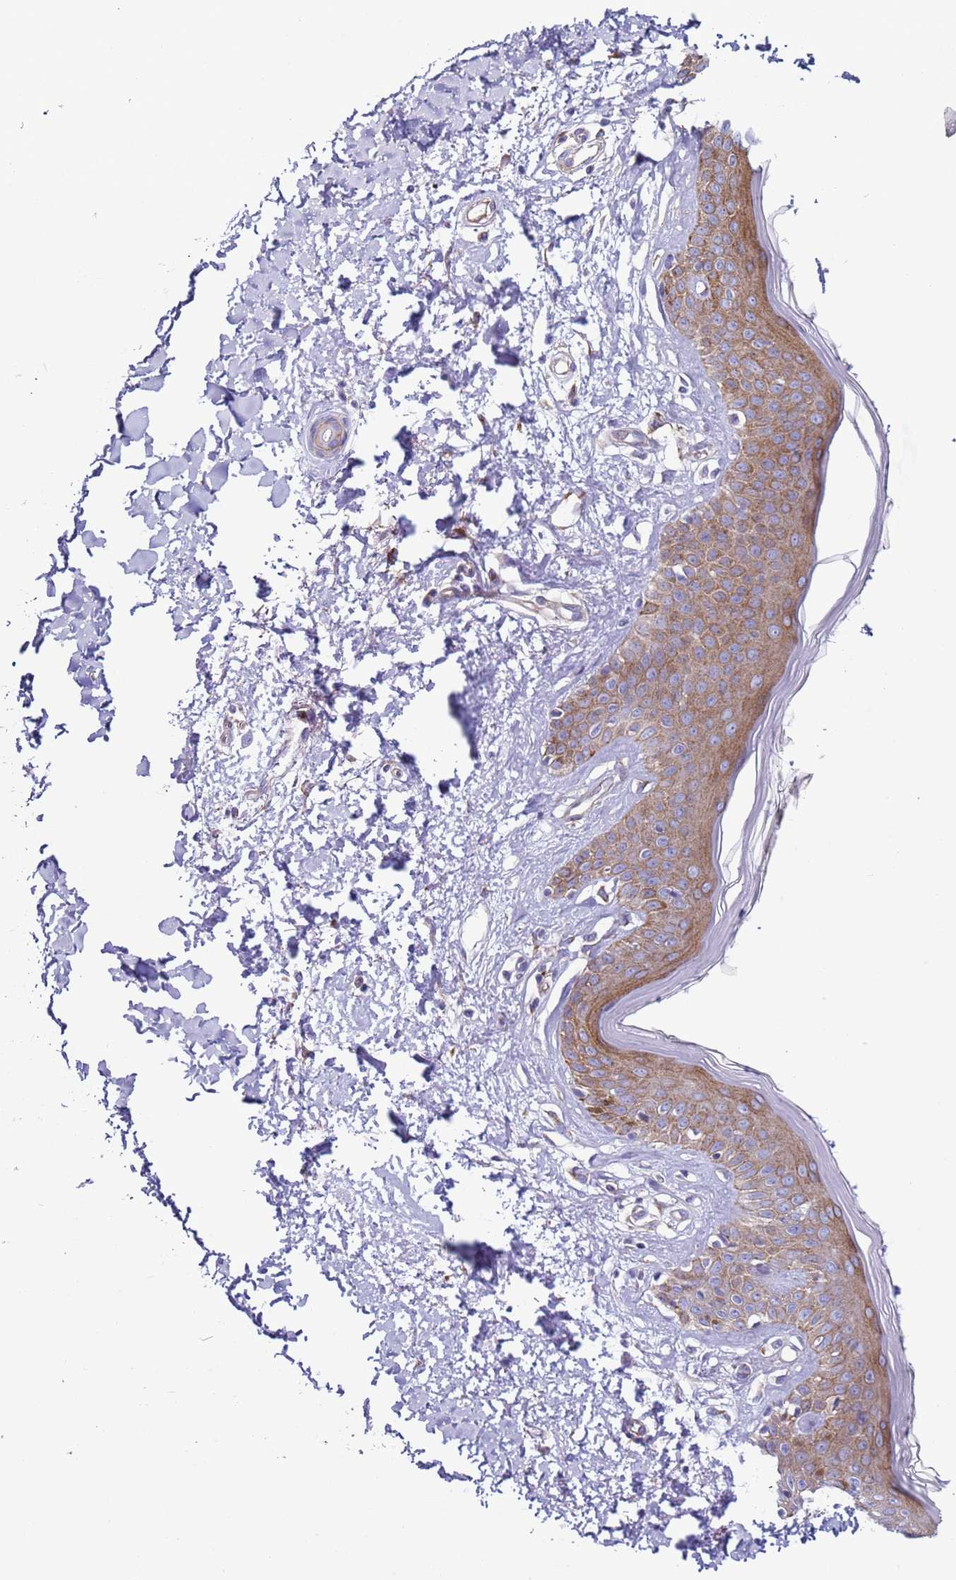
{"staining": {"intensity": "negative", "quantity": "none", "location": "none"}, "tissue": "skin", "cell_type": "Fibroblasts", "image_type": "normal", "snomed": [{"axis": "morphology", "description": "Normal tissue, NOS"}, {"axis": "topography", "description": "Skin"}], "caption": "A high-resolution image shows IHC staining of normal skin, which demonstrates no significant expression in fibroblasts. (Brightfield microscopy of DAB (3,3'-diaminobenzidine) immunohistochemistry at high magnification).", "gene": "HEATR1", "patient": {"sex": "female", "age": 64}}